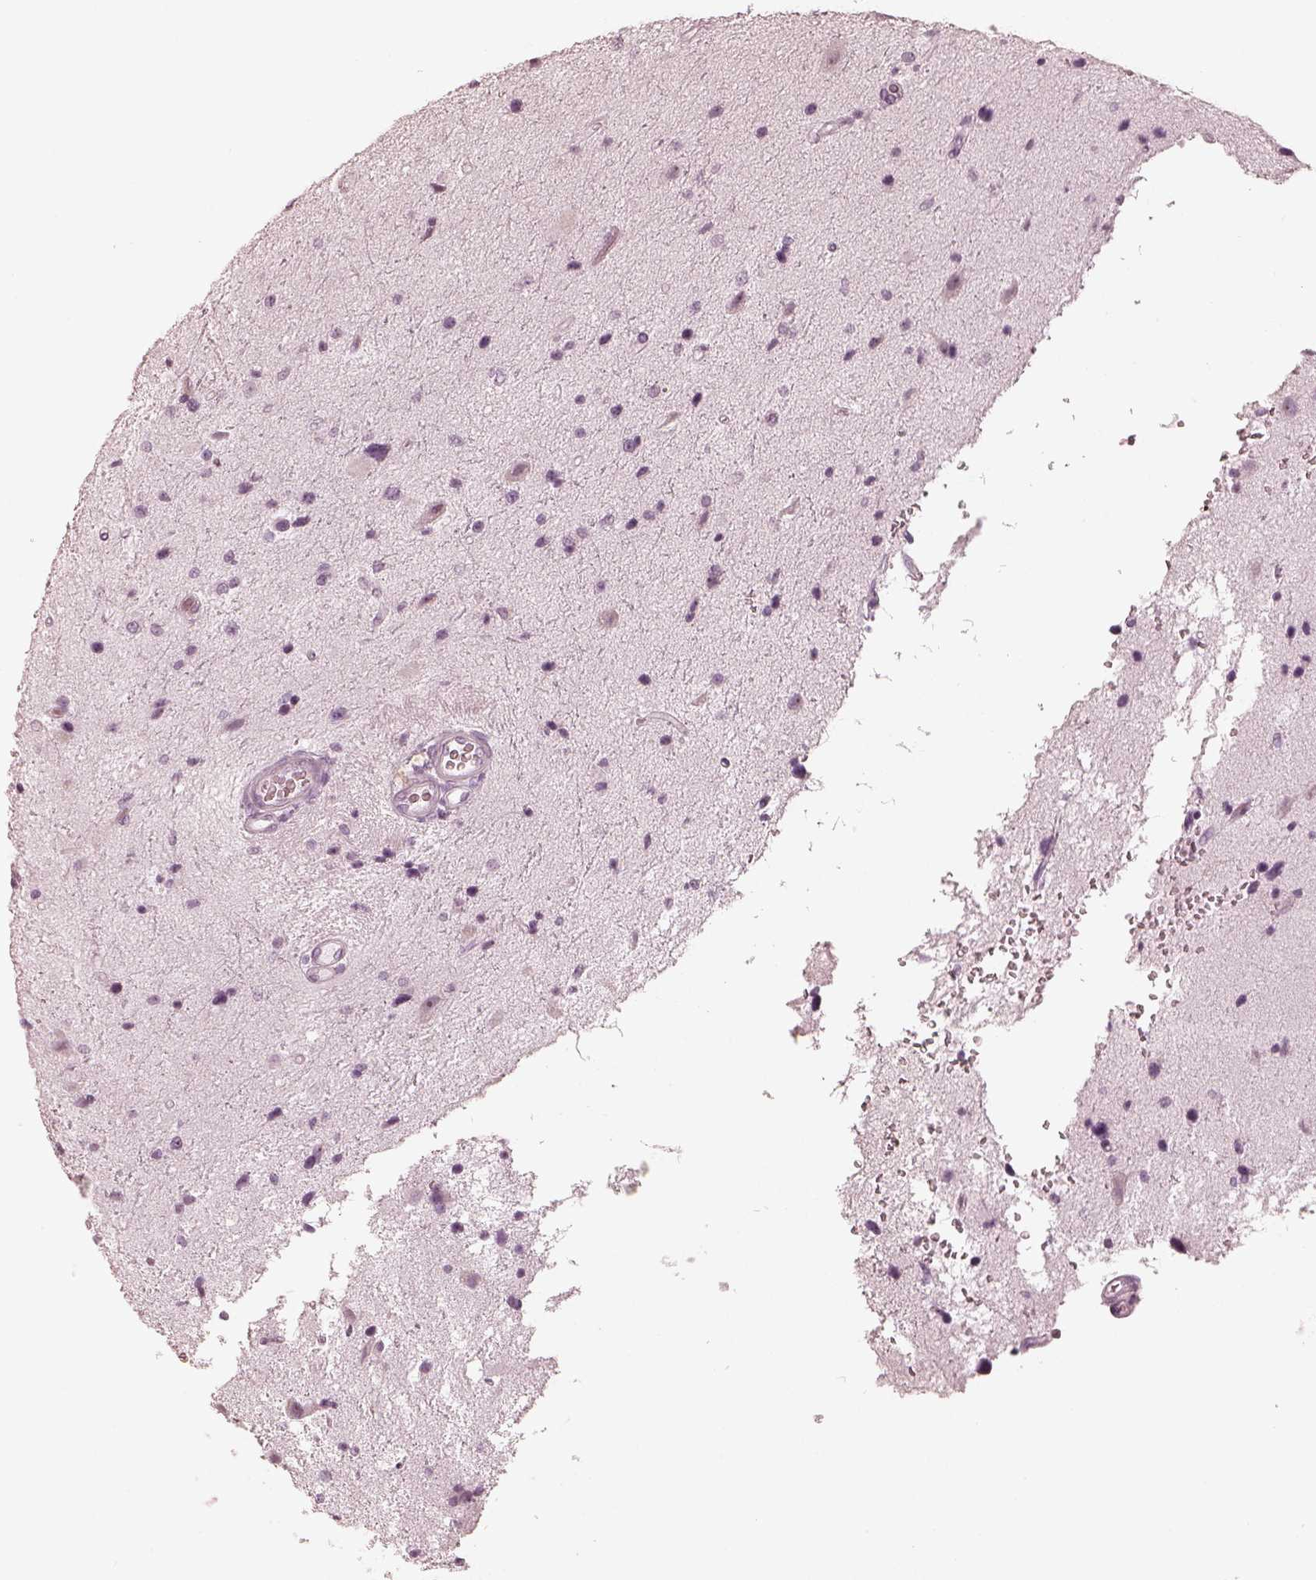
{"staining": {"intensity": "negative", "quantity": "none", "location": "none"}, "tissue": "glioma", "cell_type": "Tumor cells", "image_type": "cancer", "snomed": [{"axis": "morphology", "description": "Glioma, malignant, Low grade"}, {"axis": "topography", "description": "Brain"}], "caption": "The histopathology image shows no staining of tumor cells in glioma.", "gene": "CALR3", "patient": {"sex": "female", "age": 32}}